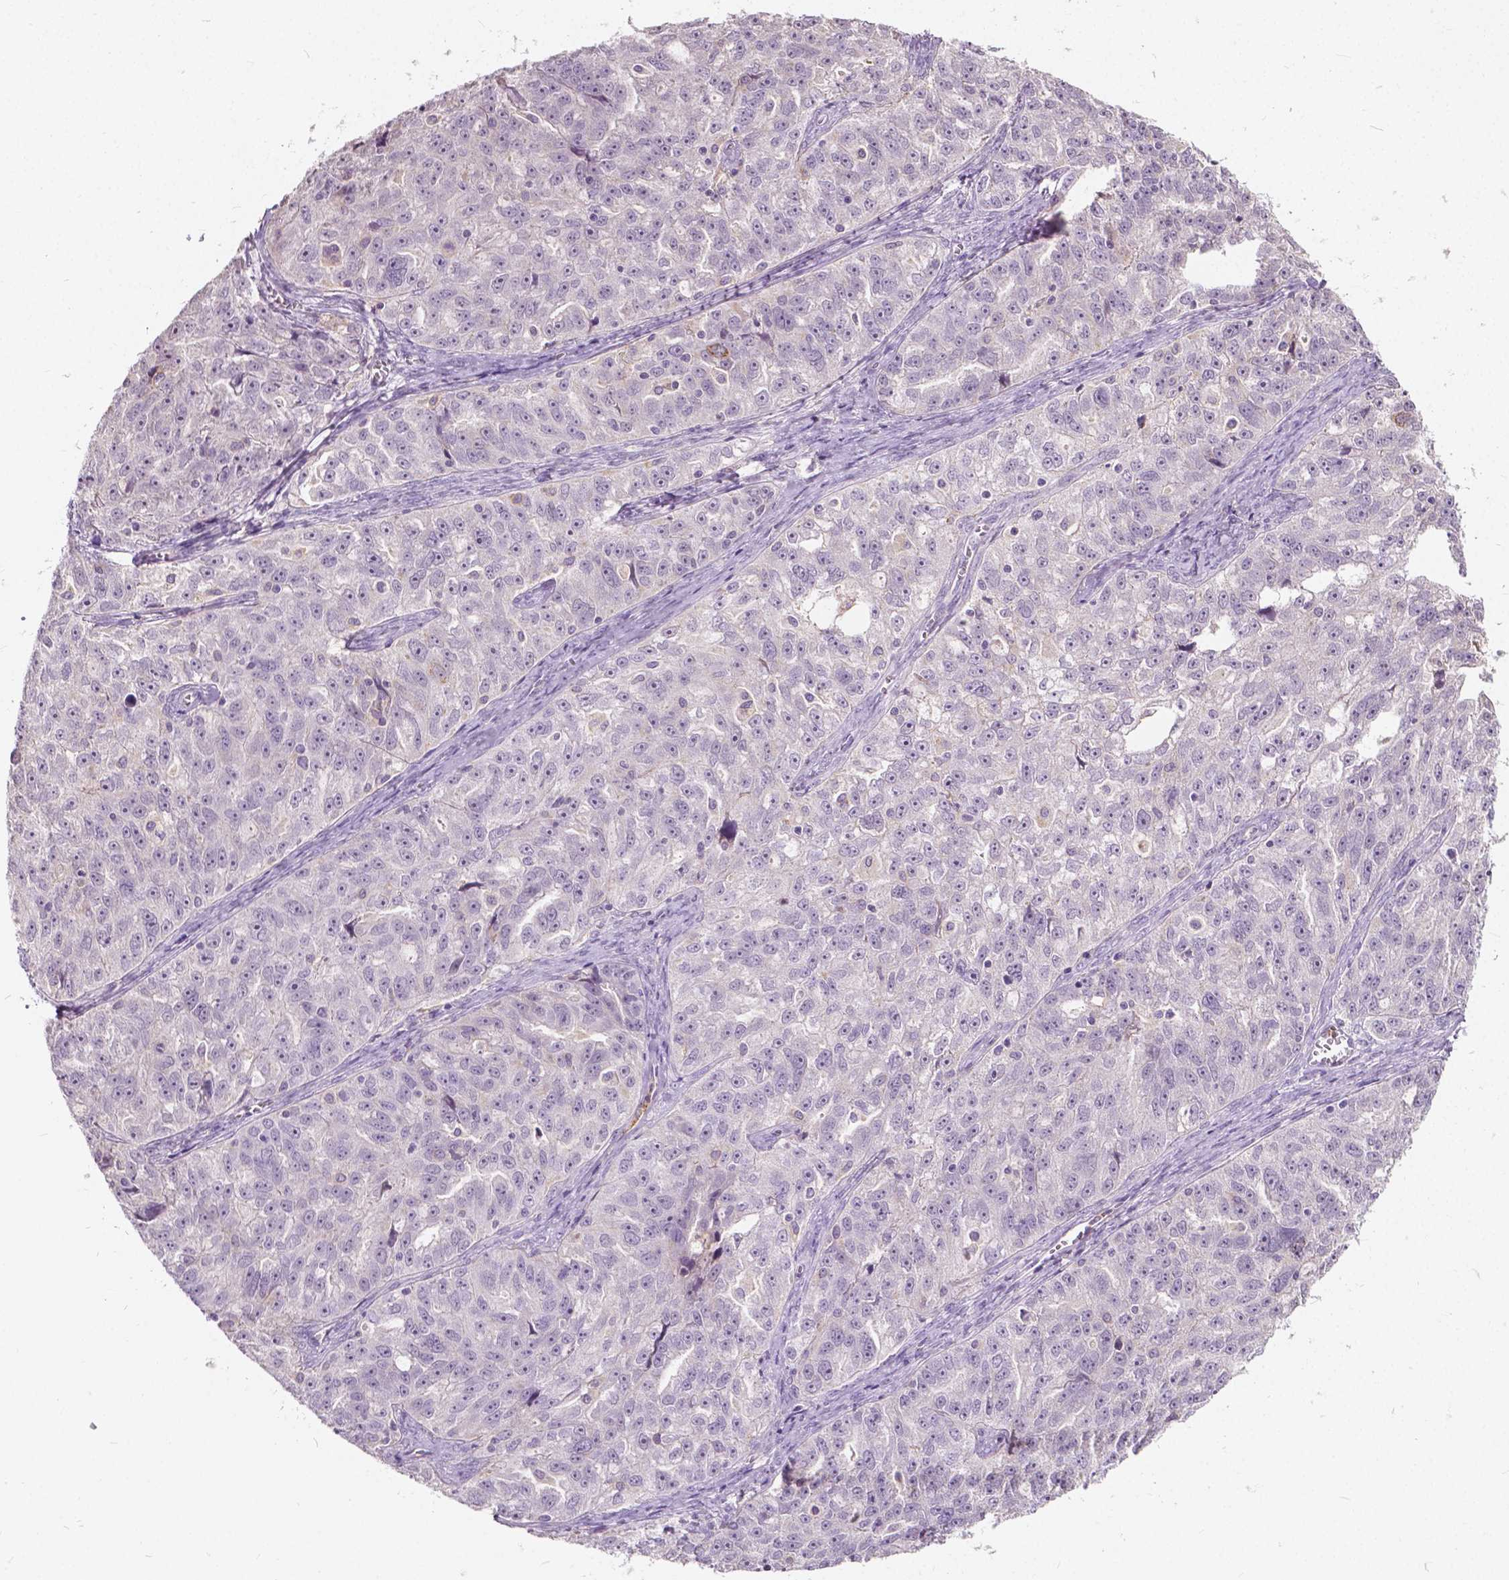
{"staining": {"intensity": "negative", "quantity": "none", "location": "none"}, "tissue": "ovarian cancer", "cell_type": "Tumor cells", "image_type": "cancer", "snomed": [{"axis": "morphology", "description": "Cystadenocarcinoma, serous, NOS"}, {"axis": "topography", "description": "Ovary"}], "caption": "This is an immunohistochemistry image of human ovarian serous cystadenocarcinoma. There is no positivity in tumor cells.", "gene": "DLX6", "patient": {"sex": "female", "age": 51}}